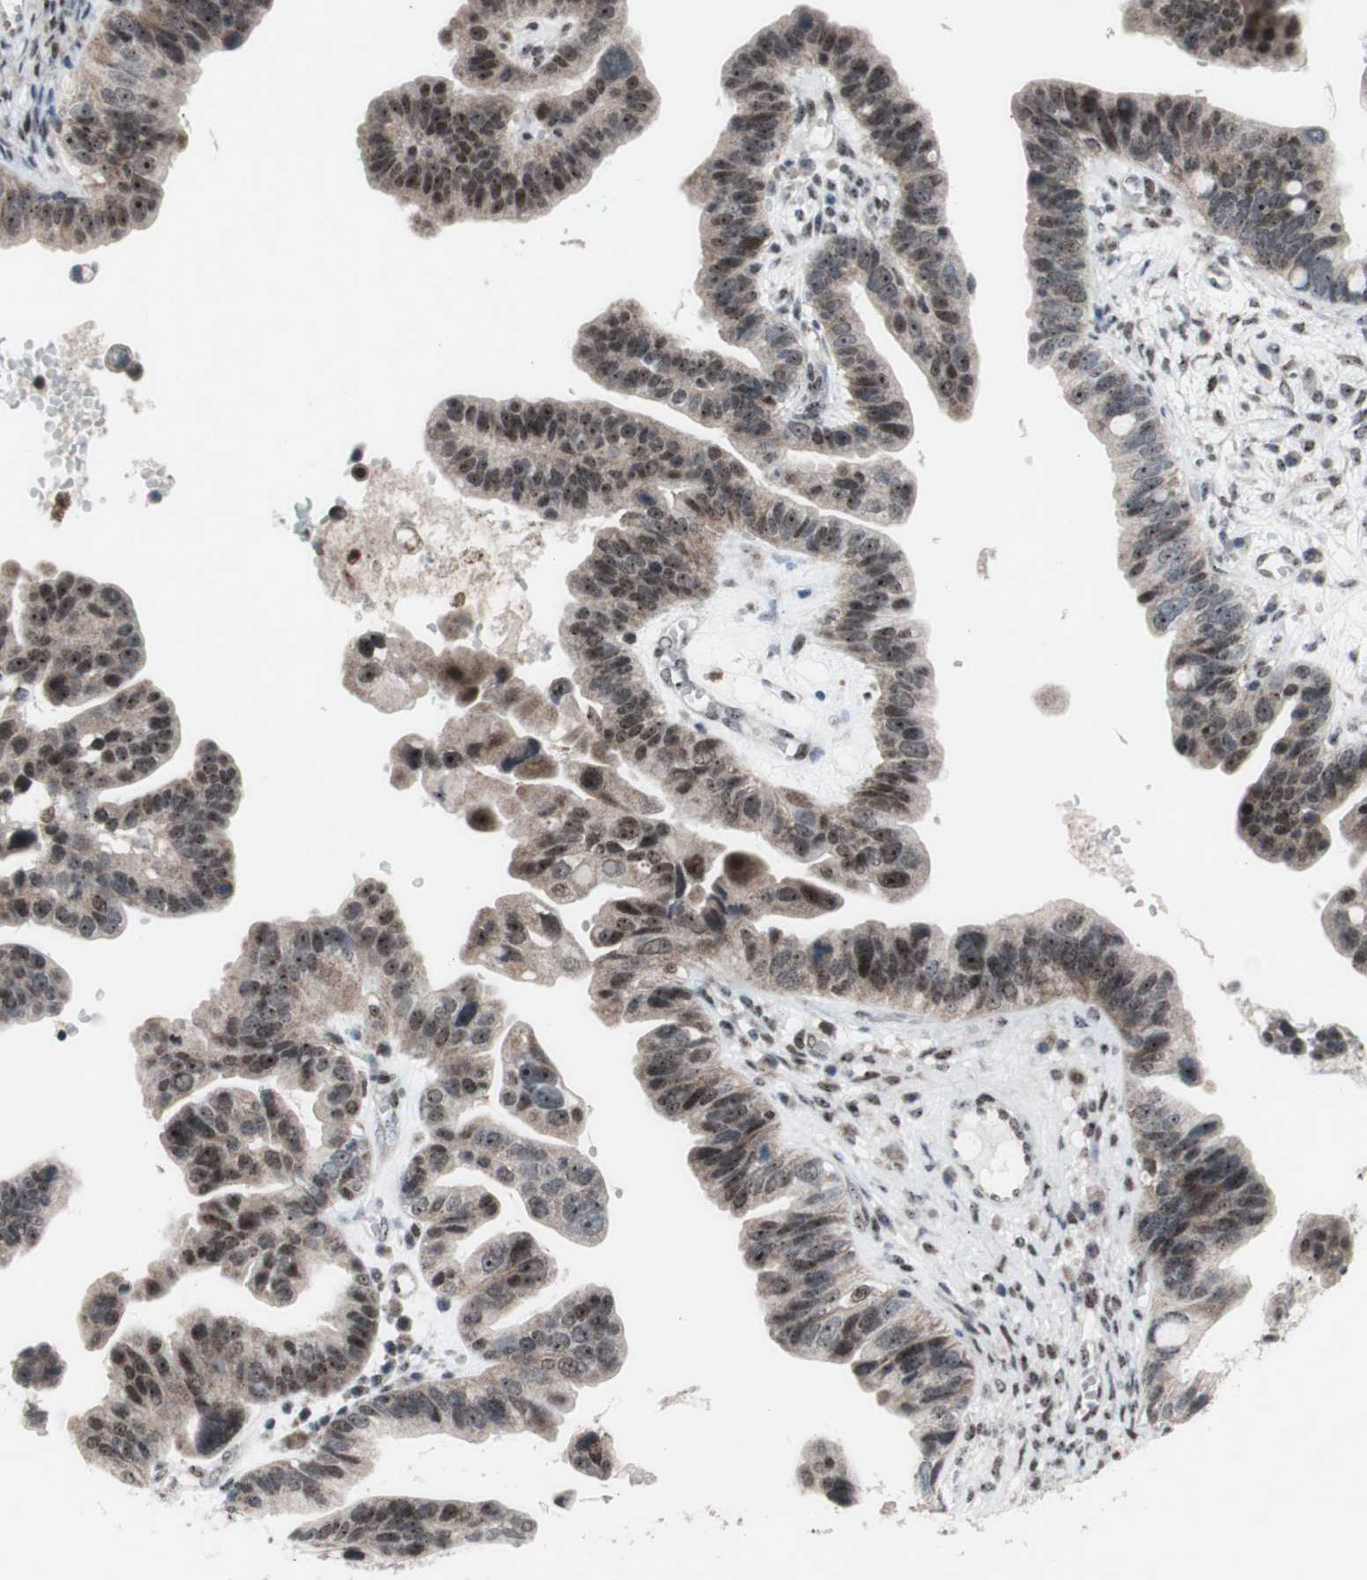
{"staining": {"intensity": "weak", "quantity": ">75%", "location": "nuclear"}, "tissue": "ovarian cancer", "cell_type": "Tumor cells", "image_type": "cancer", "snomed": [{"axis": "morphology", "description": "Cystadenocarcinoma, serous, NOS"}, {"axis": "topography", "description": "Ovary"}], "caption": "Weak nuclear protein staining is seen in approximately >75% of tumor cells in ovarian cancer (serous cystadenocarcinoma).", "gene": "POLR1A", "patient": {"sex": "female", "age": 56}}